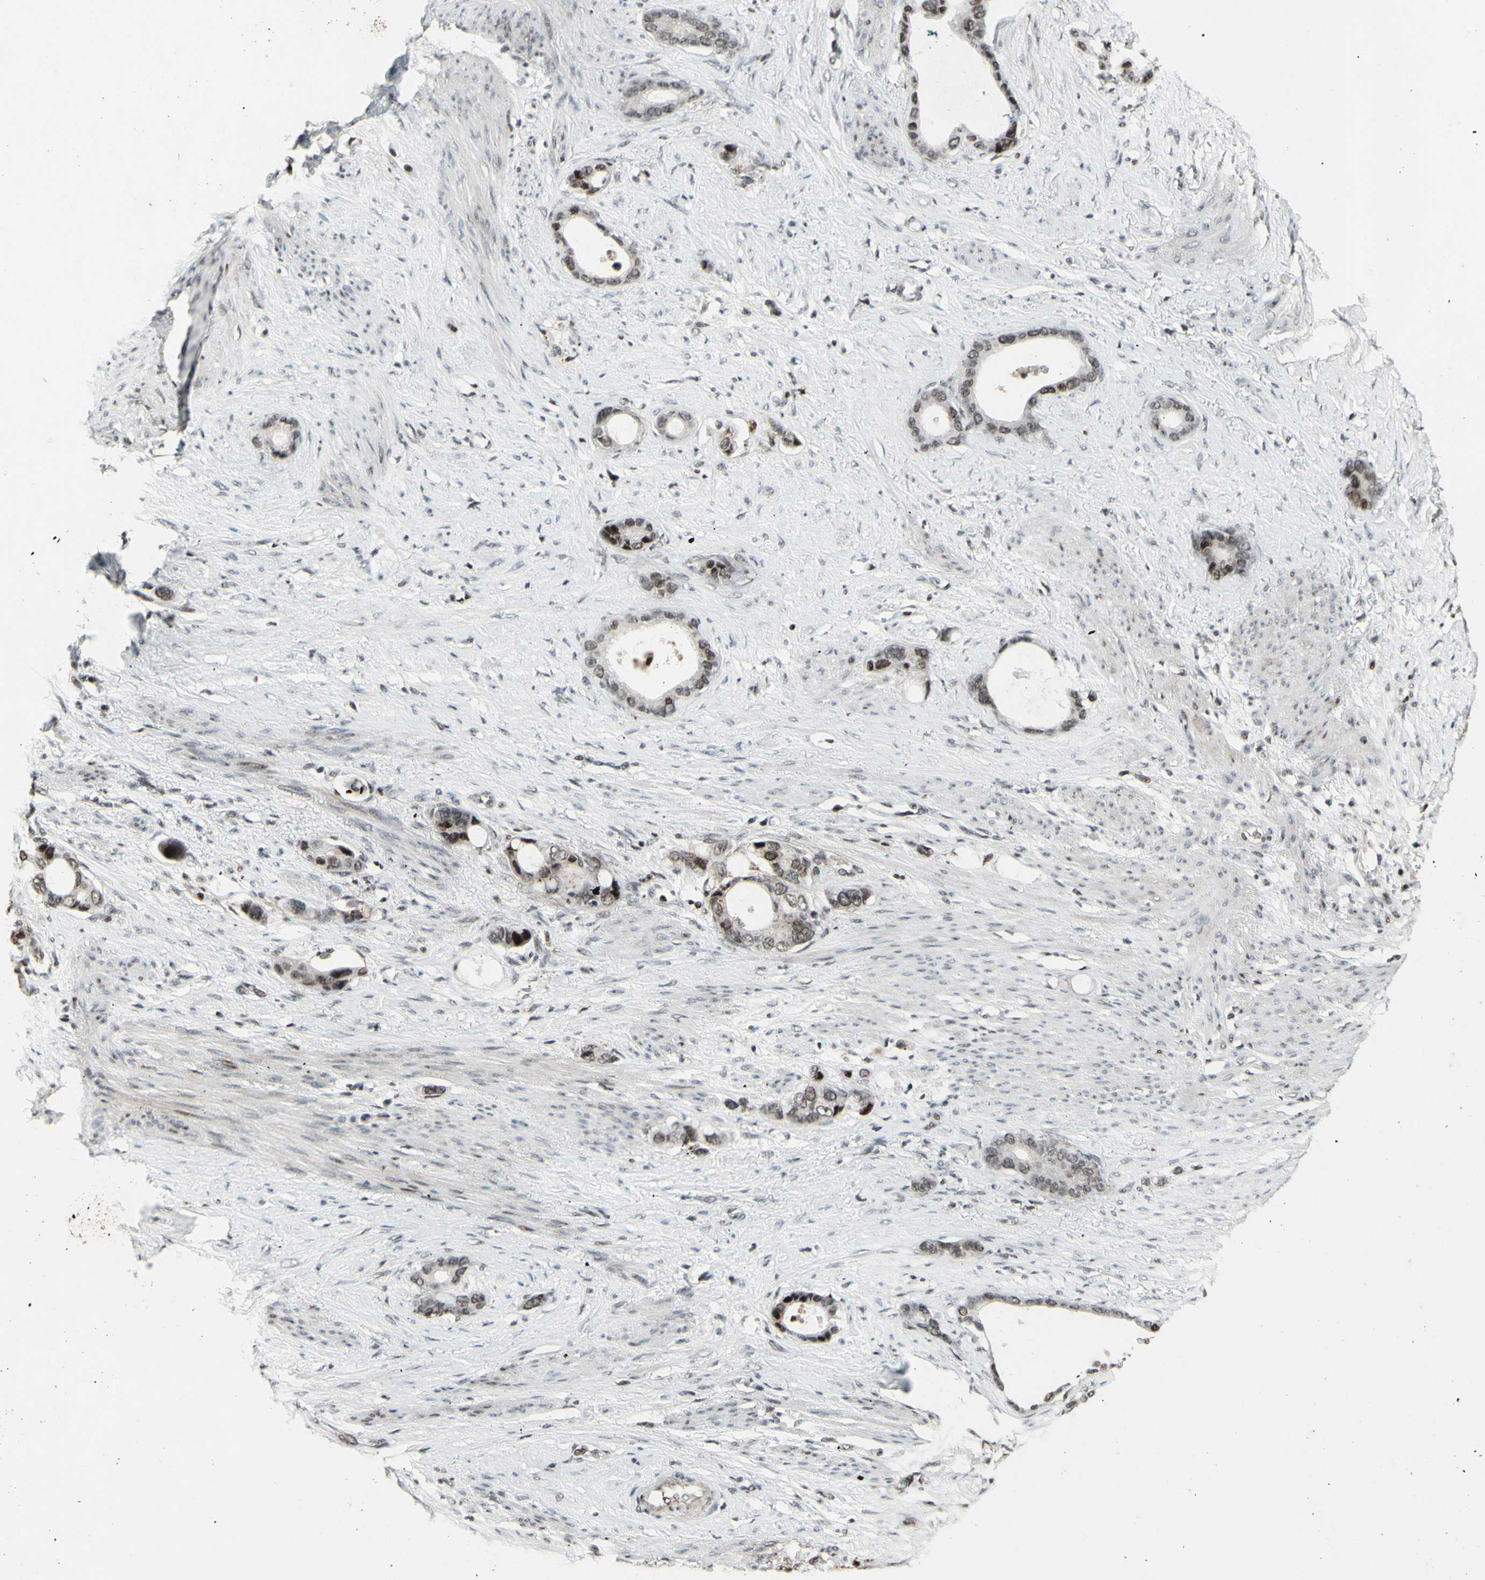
{"staining": {"intensity": "moderate", "quantity": "25%-75%", "location": "nuclear"}, "tissue": "stomach cancer", "cell_type": "Tumor cells", "image_type": "cancer", "snomed": [{"axis": "morphology", "description": "Adenocarcinoma, NOS"}, {"axis": "topography", "description": "Stomach"}], "caption": "Stomach cancer (adenocarcinoma) was stained to show a protein in brown. There is medium levels of moderate nuclear expression in about 25%-75% of tumor cells. The staining was performed using DAB to visualize the protein expression in brown, while the nuclei were stained in blue with hematoxylin (Magnification: 20x).", "gene": "SUPT6H", "patient": {"sex": "female", "age": 75}}